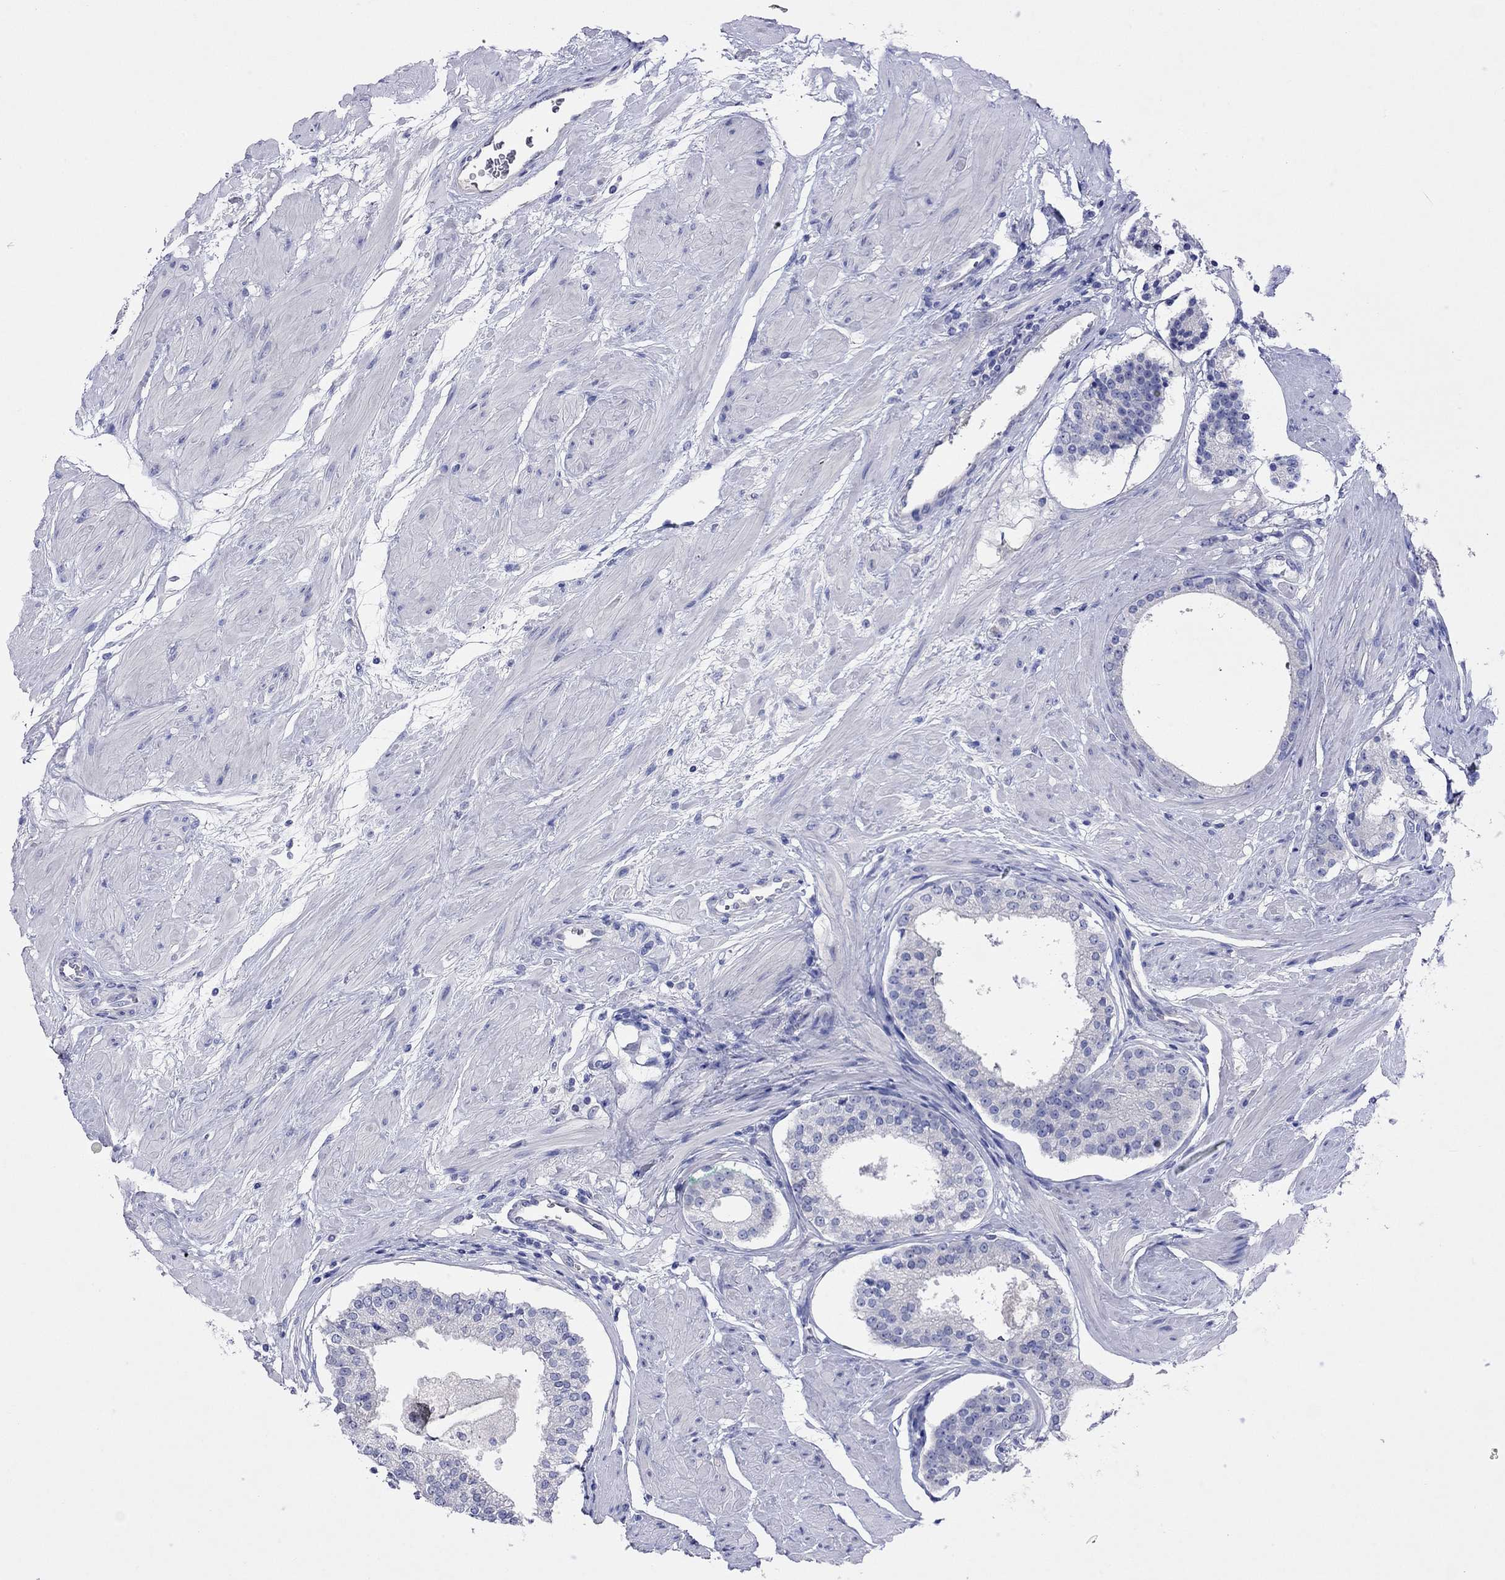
{"staining": {"intensity": "negative", "quantity": "none", "location": "none"}, "tissue": "prostate cancer", "cell_type": "Tumor cells", "image_type": "cancer", "snomed": [{"axis": "morphology", "description": "Adenocarcinoma, Low grade"}, {"axis": "topography", "description": "Prostate"}], "caption": "Immunohistochemistry image of prostate cancer (low-grade adenocarcinoma) stained for a protein (brown), which exhibits no positivity in tumor cells. (DAB (3,3'-diaminobenzidine) IHC with hematoxylin counter stain).", "gene": "CAPNS2", "patient": {"sex": "male", "age": 60}}